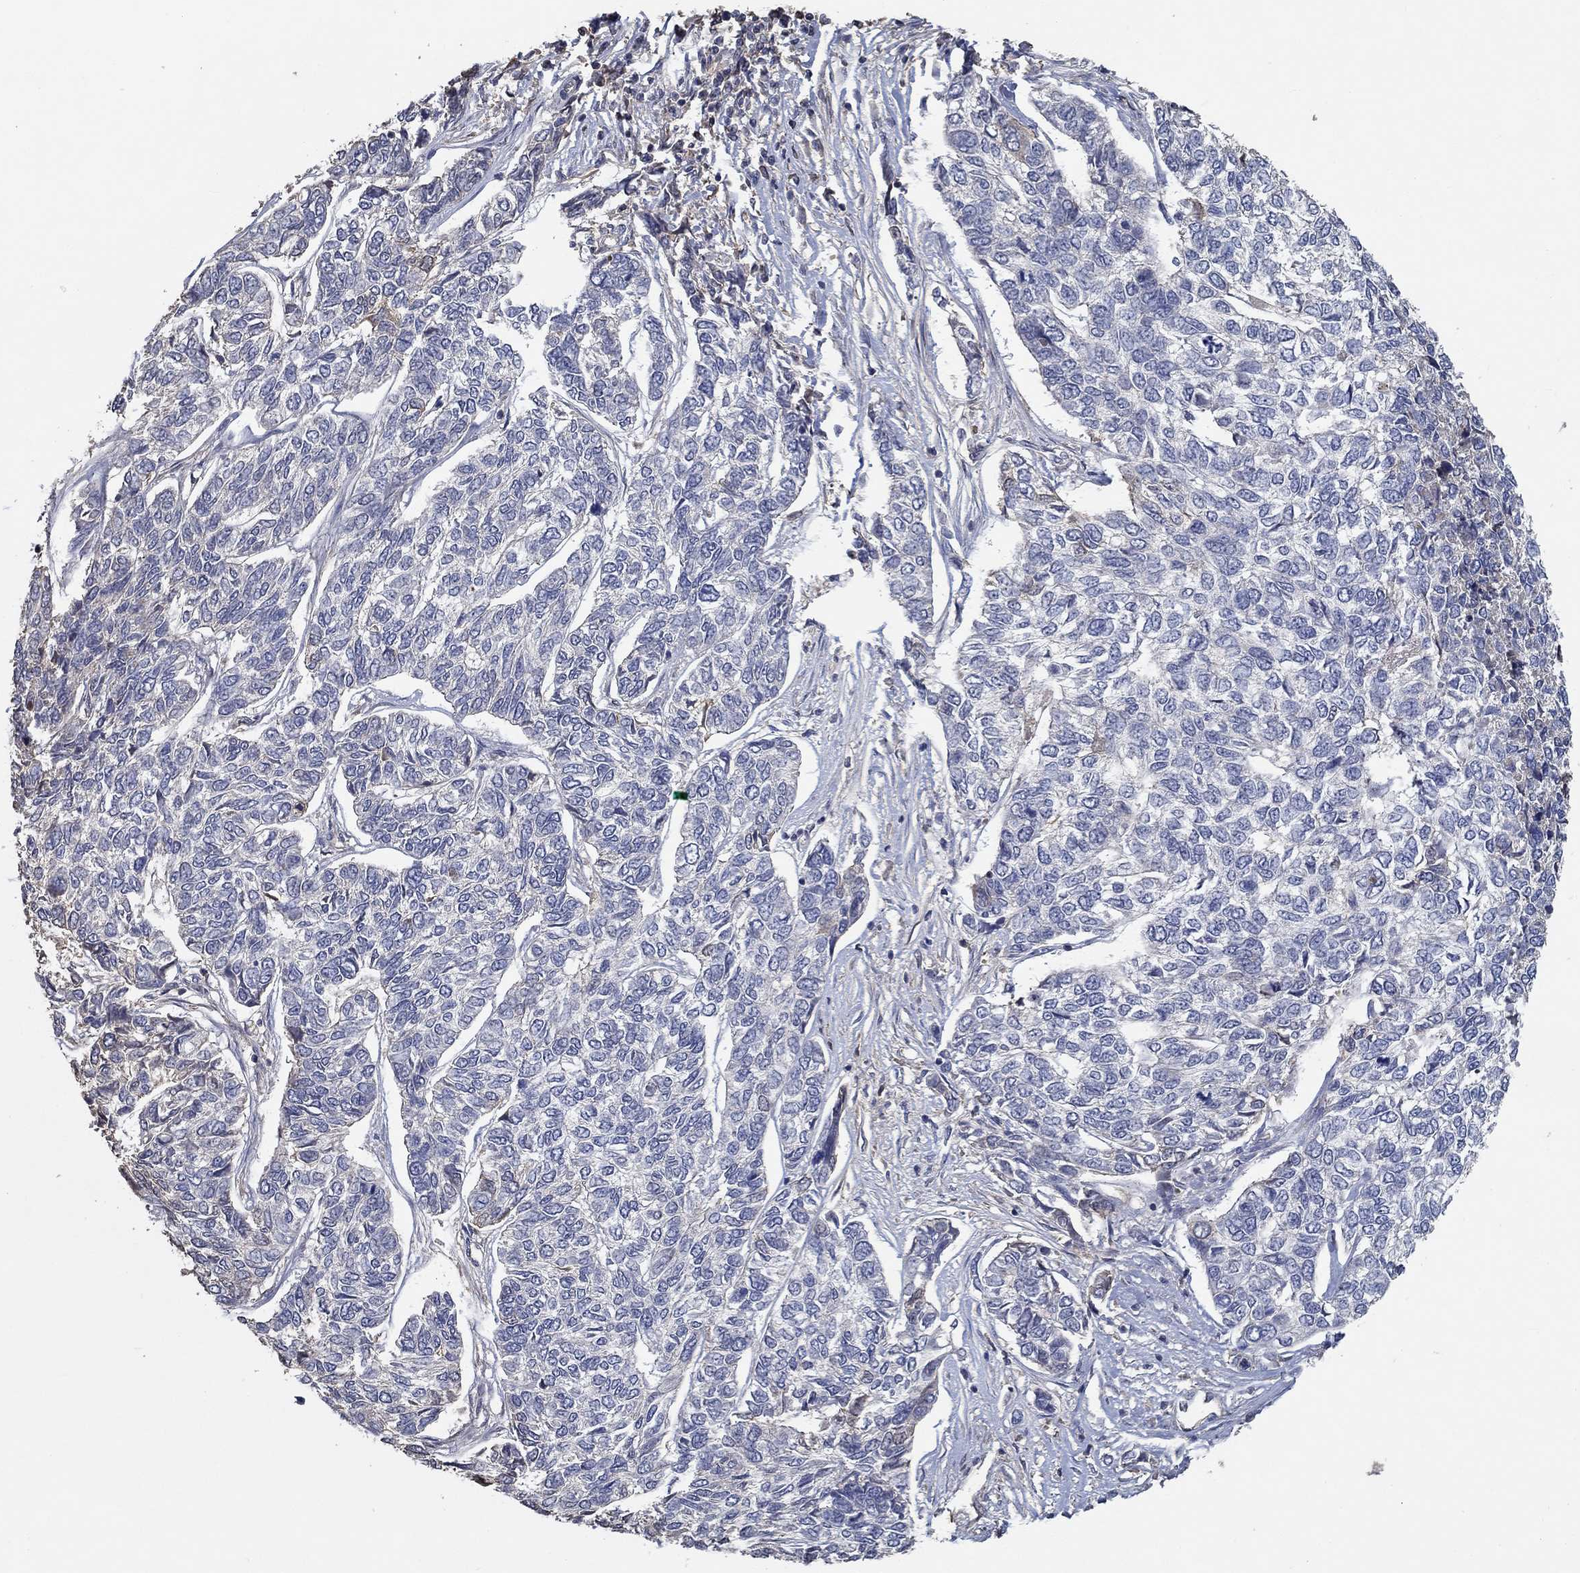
{"staining": {"intensity": "negative", "quantity": "none", "location": "none"}, "tissue": "skin cancer", "cell_type": "Tumor cells", "image_type": "cancer", "snomed": [{"axis": "morphology", "description": "Basal cell carcinoma"}, {"axis": "topography", "description": "Skin"}], "caption": "High power microscopy photomicrograph of an immunohistochemistry histopathology image of skin cancer (basal cell carcinoma), revealing no significant positivity in tumor cells. The staining is performed using DAB (3,3'-diaminobenzidine) brown chromogen with nuclei counter-stained in using hematoxylin.", "gene": "IL10", "patient": {"sex": "female", "age": 65}}